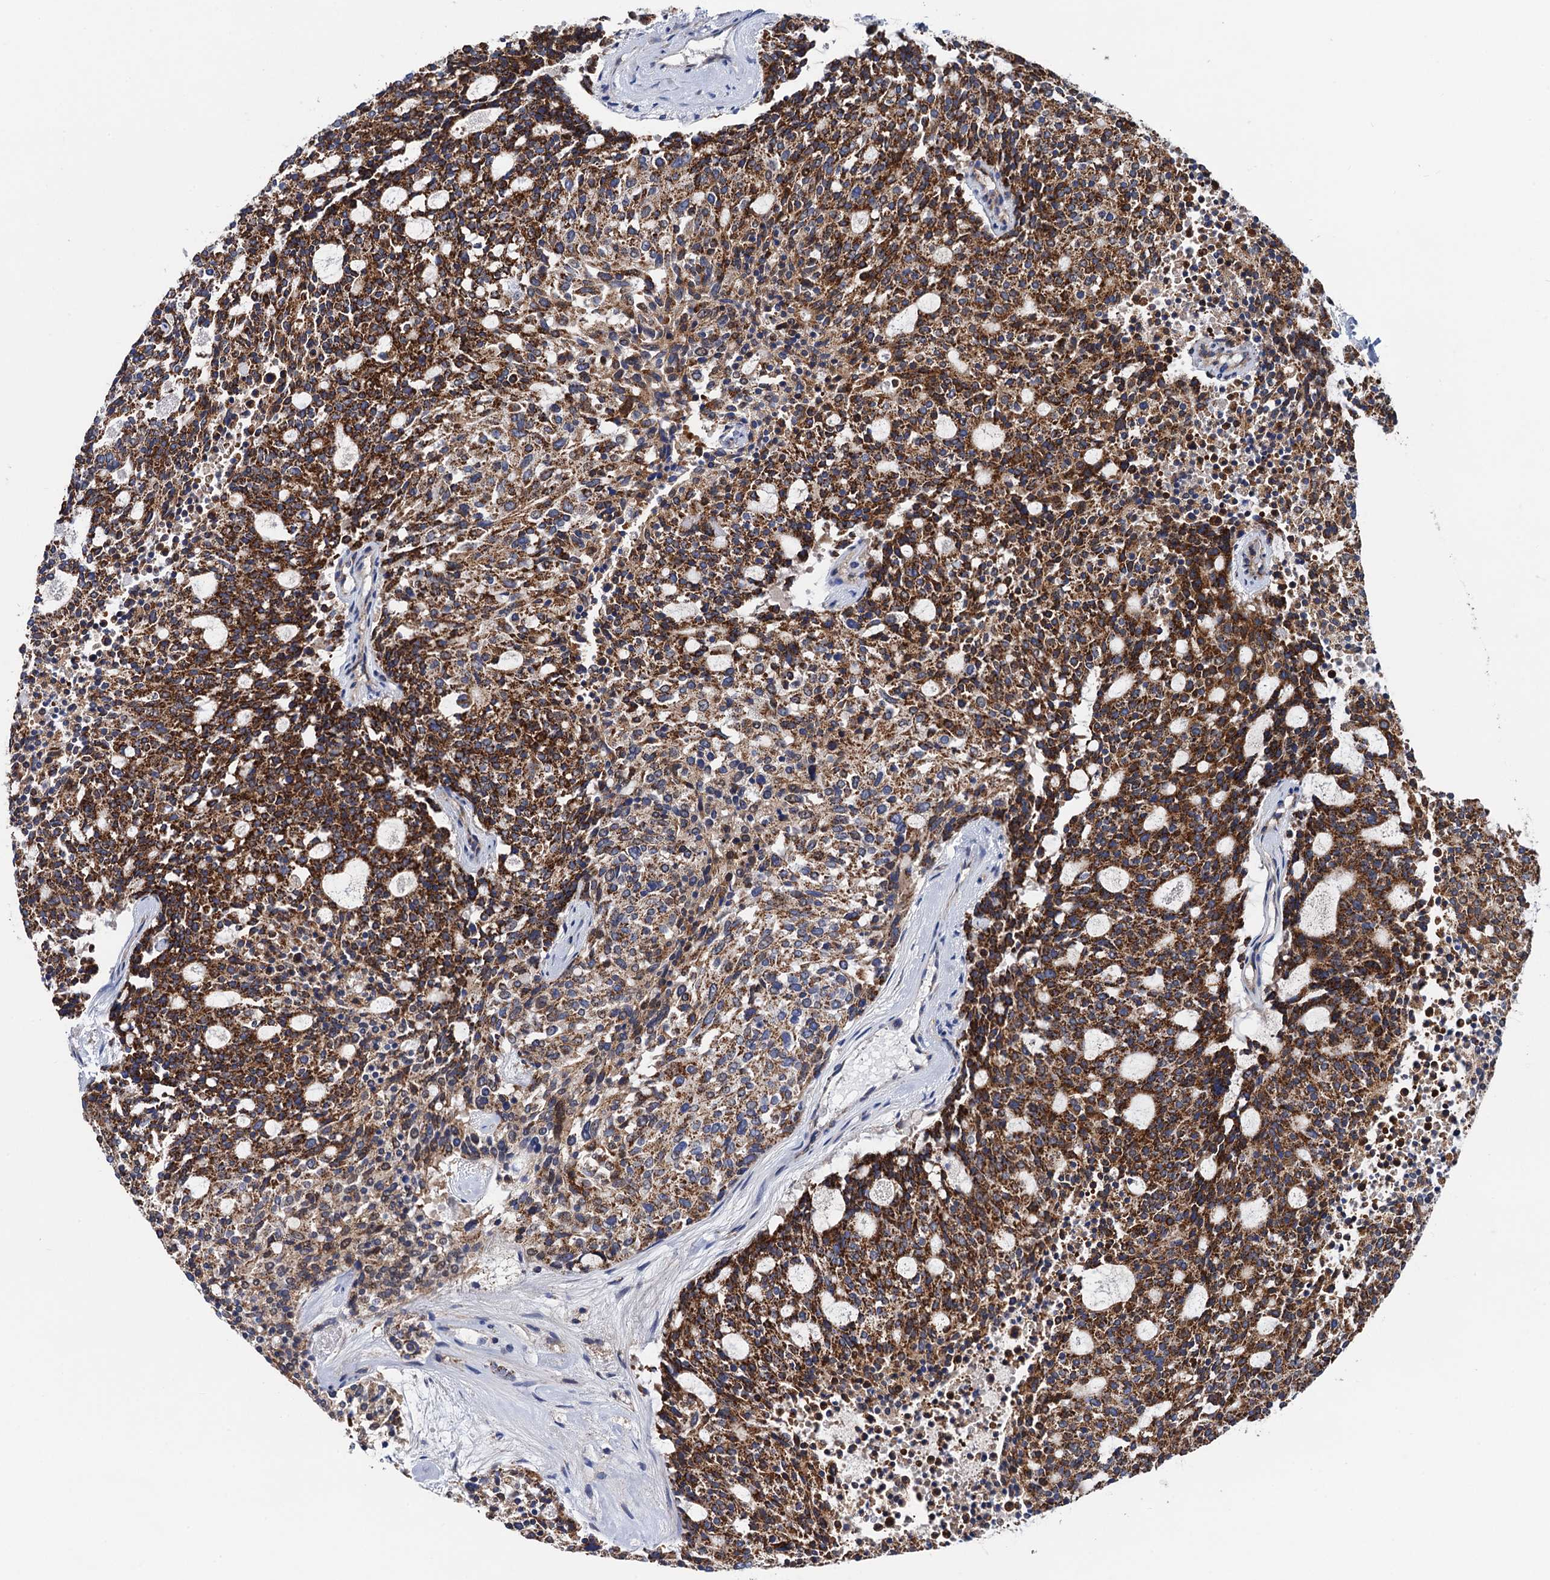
{"staining": {"intensity": "strong", "quantity": ">75%", "location": "cytoplasmic/membranous"}, "tissue": "carcinoid", "cell_type": "Tumor cells", "image_type": "cancer", "snomed": [{"axis": "morphology", "description": "Carcinoid, malignant, NOS"}, {"axis": "topography", "description": "Pancreas"}], "caption": "Malignant carcinoid stained with IHC reveals strong cytoplasmic/membranous expression in about >75% of tumor cells. (Stains: DAB in brown, nuclei in blue, Microscopy: brightfield microscopy at high magnification).", "gene": "PTCD3", "patient": {"sex": "female", "age": 54}}